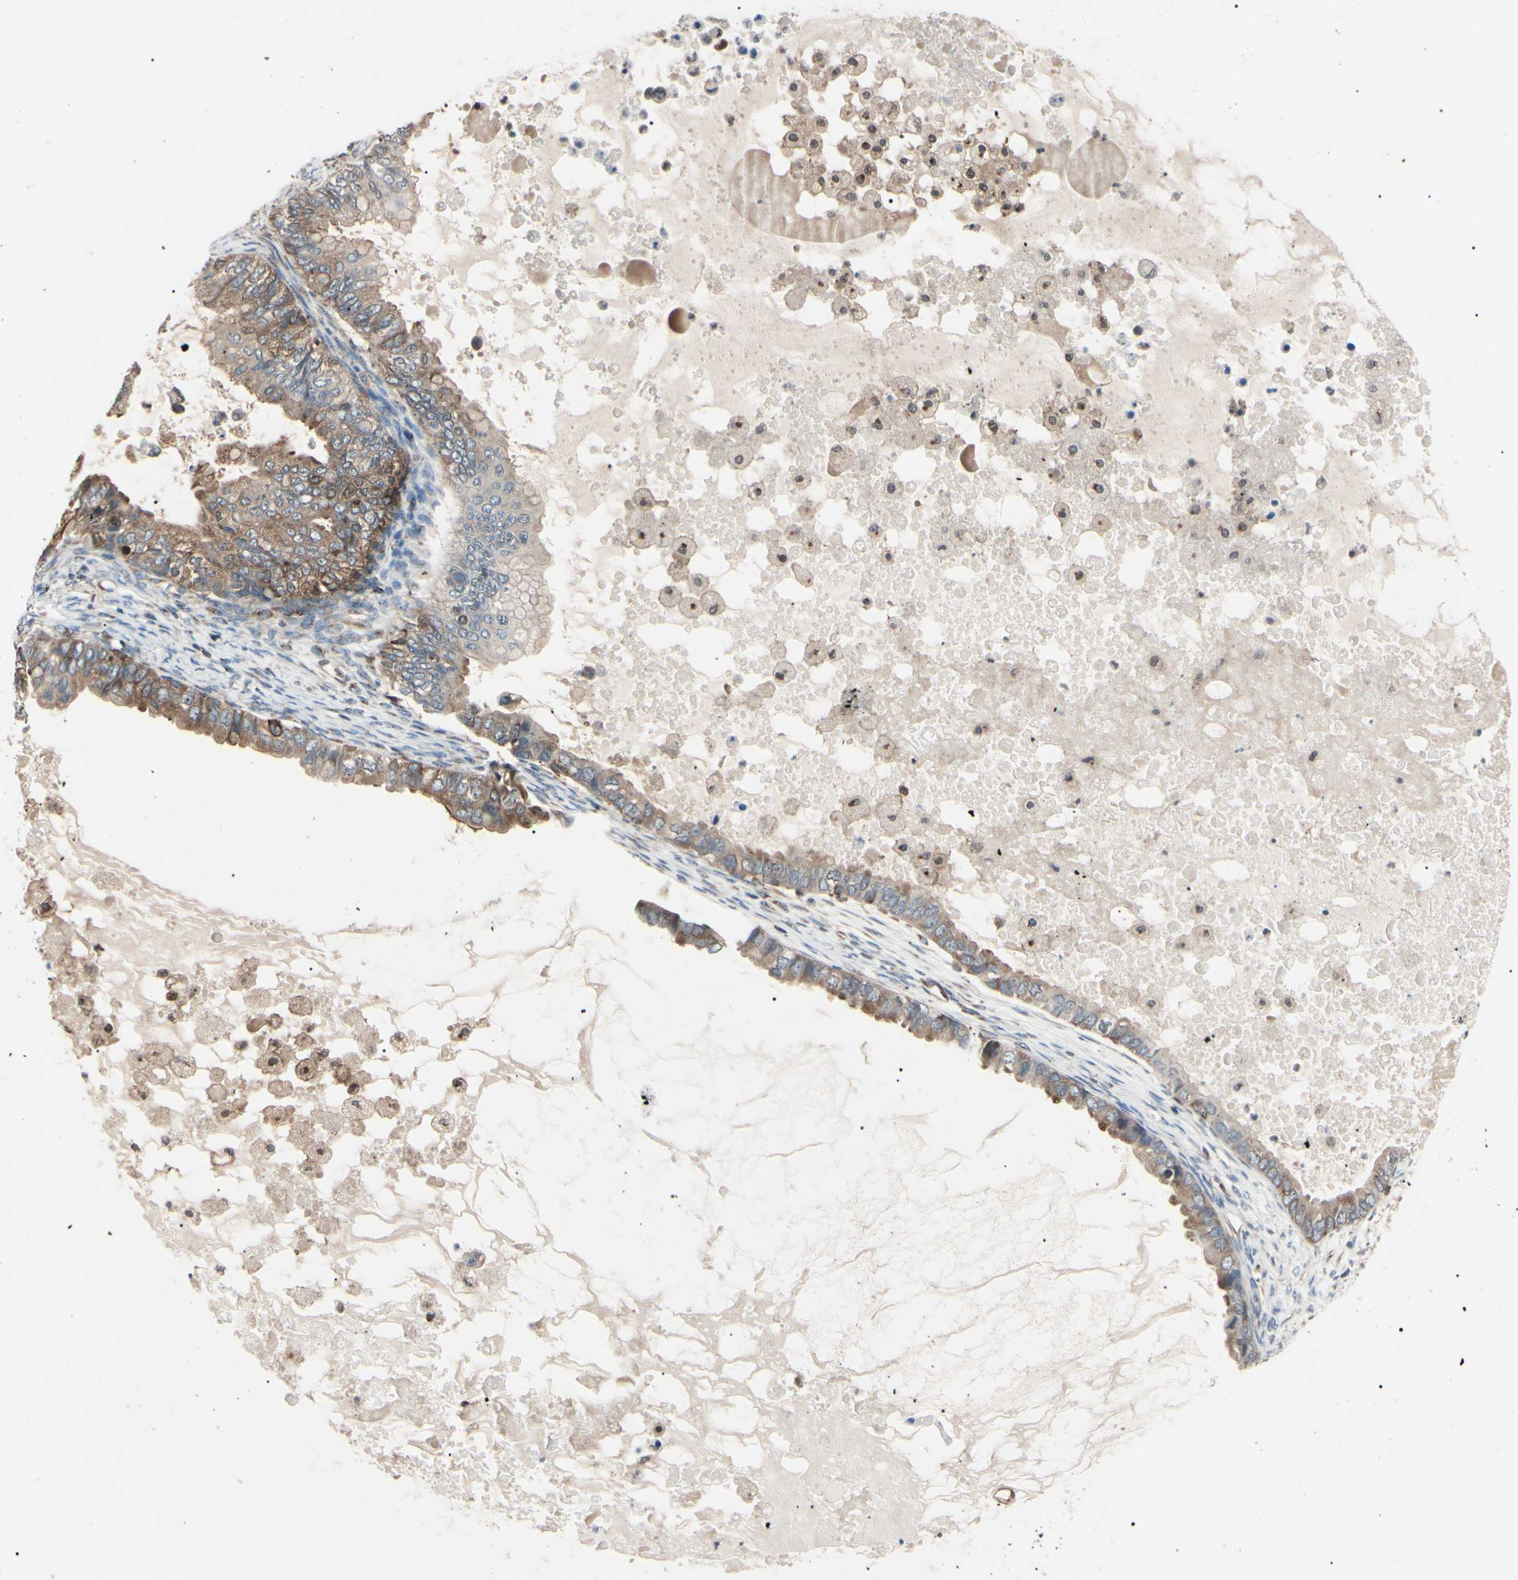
{"staining": {"intensity": "moderate", "quantity": ">75%", "location": "cytoplasmic/membranous"}, "tissue": "ovarian cancer", "cell_type": "Tumor cells", "image_type": "cancer", "snomed": [{"axis": "morphology", "description": "Cystadenocarcinoma, mucinous, NOS"}, {"axis": "topography", "description": "Ovary"}], "caption": "This histopathology image displays immunohistochemistry staining of human mucinous cystadenocarcinoma (ovarian), with medium moderate cytoplasmic/membranous positivity in about >75% of tumor cells.", "gene": "MAPRE1", "patient": {"sex": "female", "age": 80}}